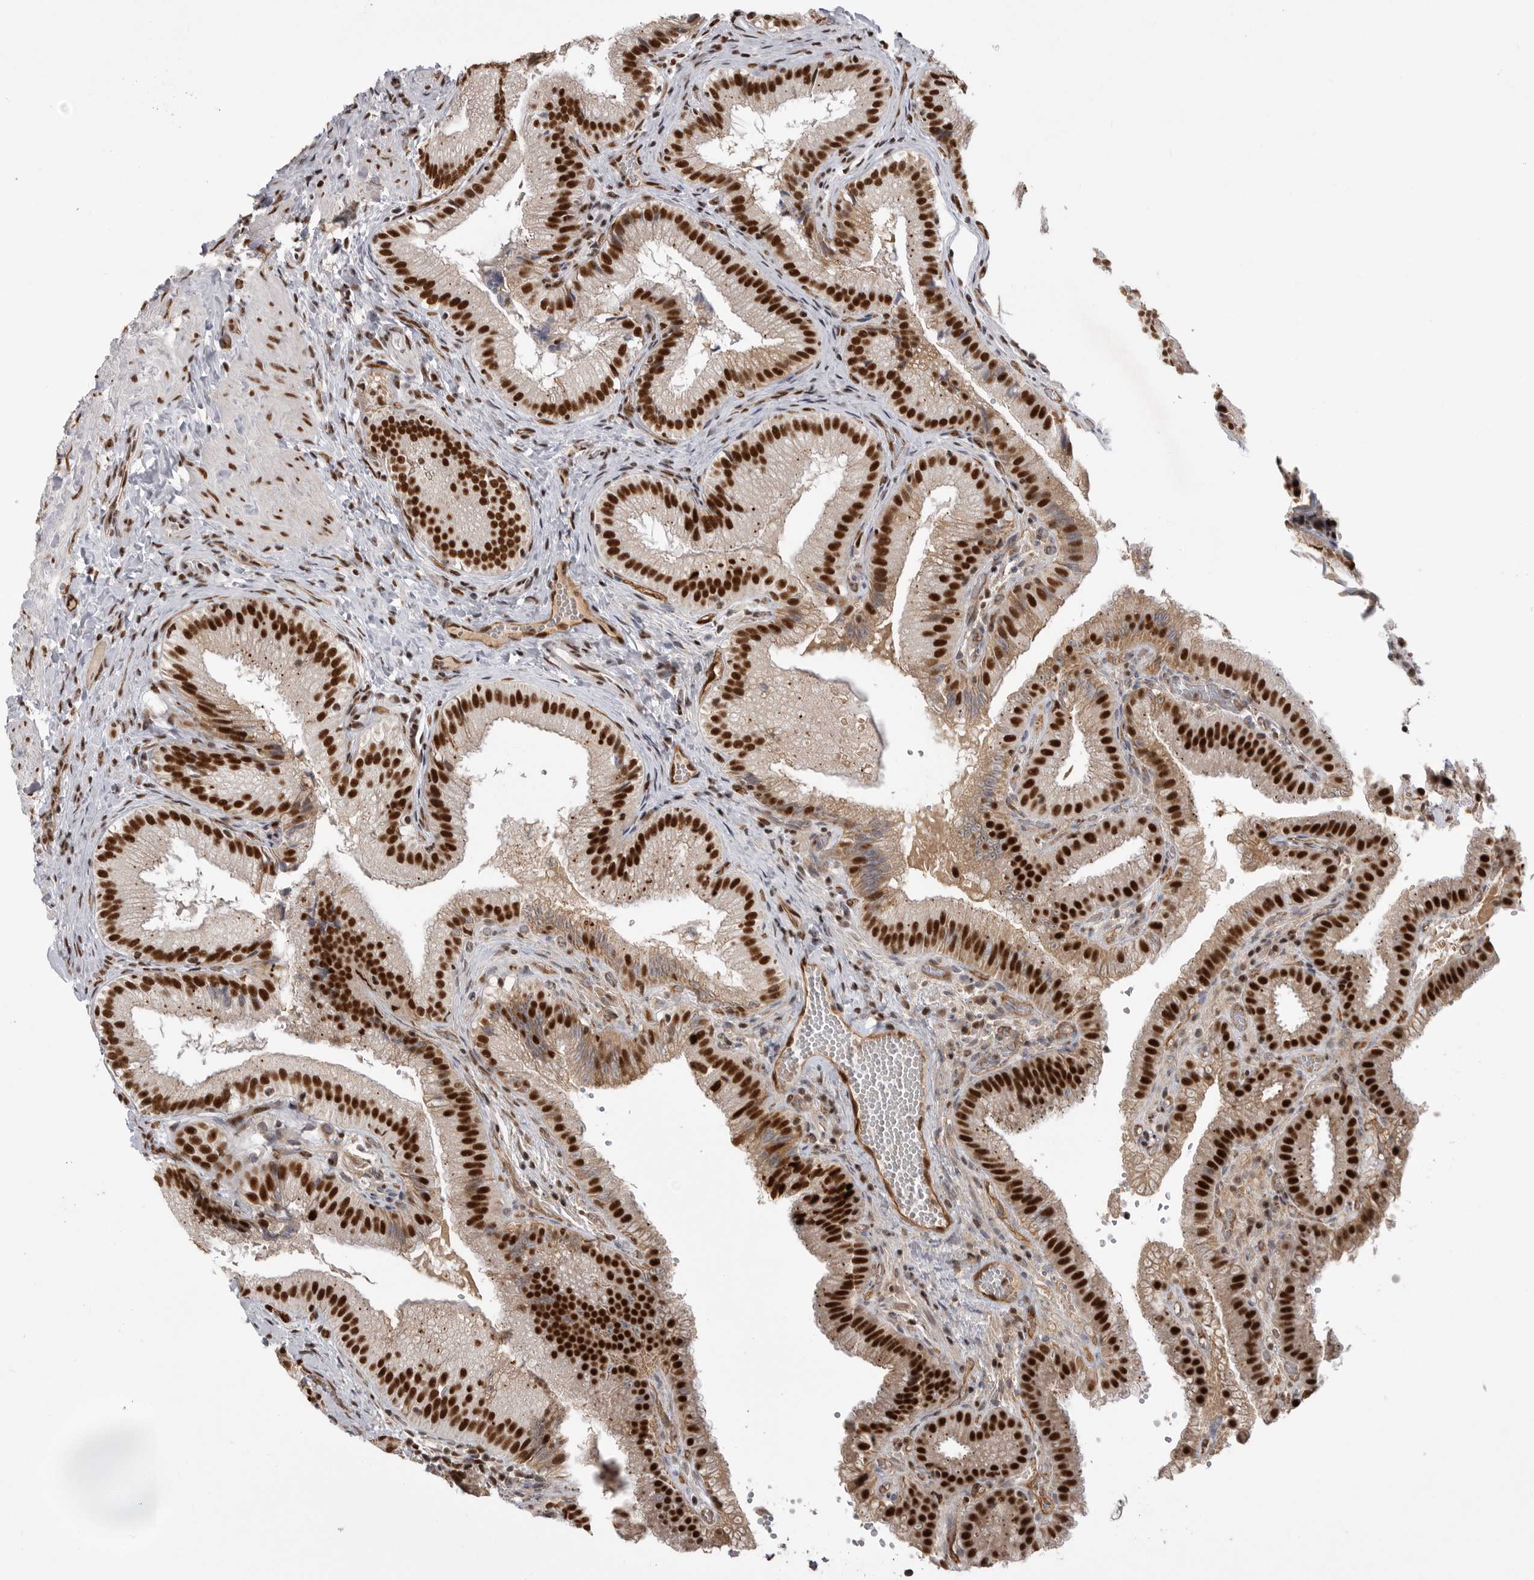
{"staining": {"intensity": "strong", "quantity": ">75%", "location": "nuclear"}, "tissue": "gallbladder", "cell_type": "Glandular cells", "image_type": "normal", "snomed": [{"axis": "morphology", "description": "Normal tissue, NOS"}, {"axis": "topography", "description": "Gallbladder"}], "caption": "A high-resolution image shows immunohistochemistry (IHC) staining of normal gallbladder, which reveals strong nuclear expression in about >75% of glandular cells.", "gene": "PPP1R8", "patient": {"sex": "female", "age": 30}}